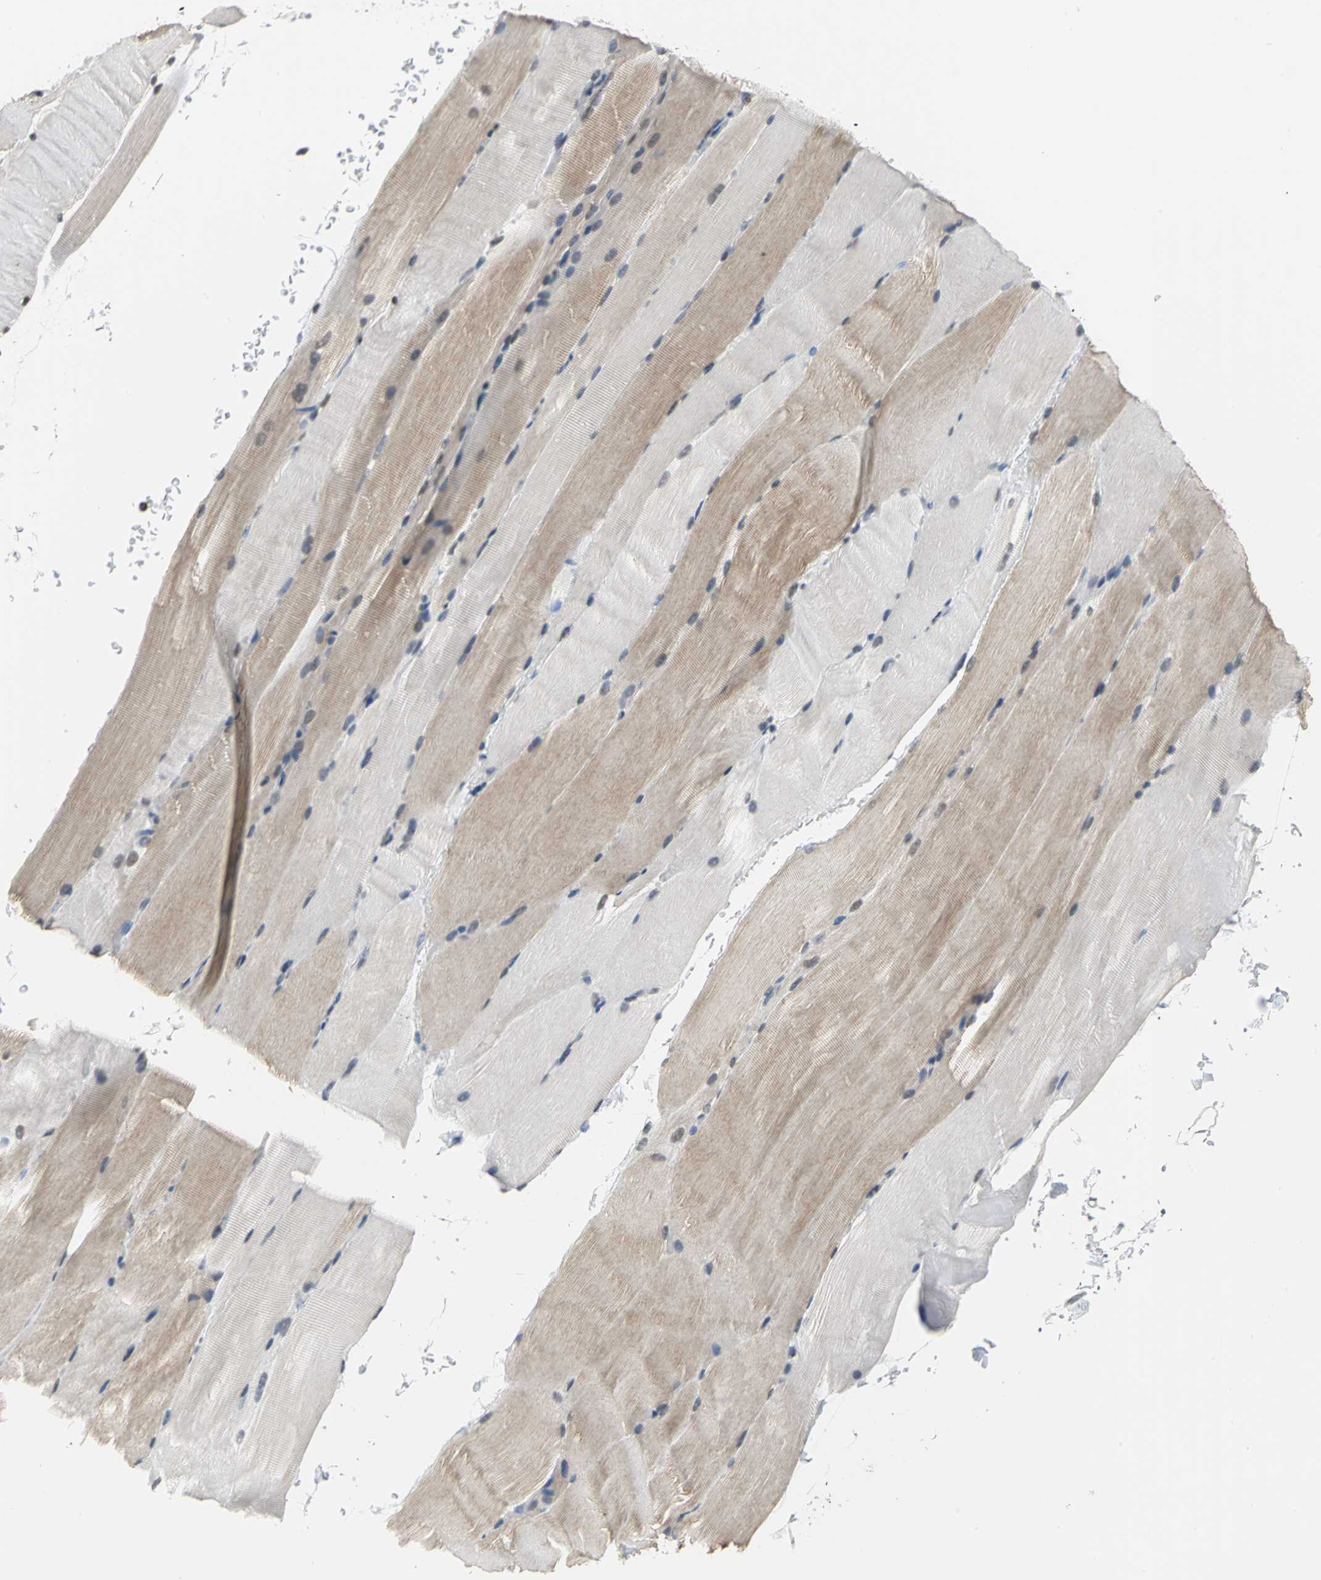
{"staining": {"intensity": "moderate", "quantity": "25%-75%", "location": "cytoplasmic/membranous"}, "tissue": "skeletal muscle", "cell_type": "Myocytes", "image_type": "normal", "snomed": [{"axis": "morphology", "description": "Normal tissue, NOS"}, {"axis": "topography", "description": "Skeletal muscle"}, {"axis": "topography", "description": "Parathyroid gland"}], "caption": "Skeletal muscle stained with DAB immunohistochemistry displays medium levels of moderate cytoplasmic/membranous expression in approximately 25%-75% of myocytes. (DAB (3,3'-diaminobenzidine) IHC with brightfield microscopy, high magnification).", "gene": "CCDC88C", "patient": {"sex": "female", "age": 37}}